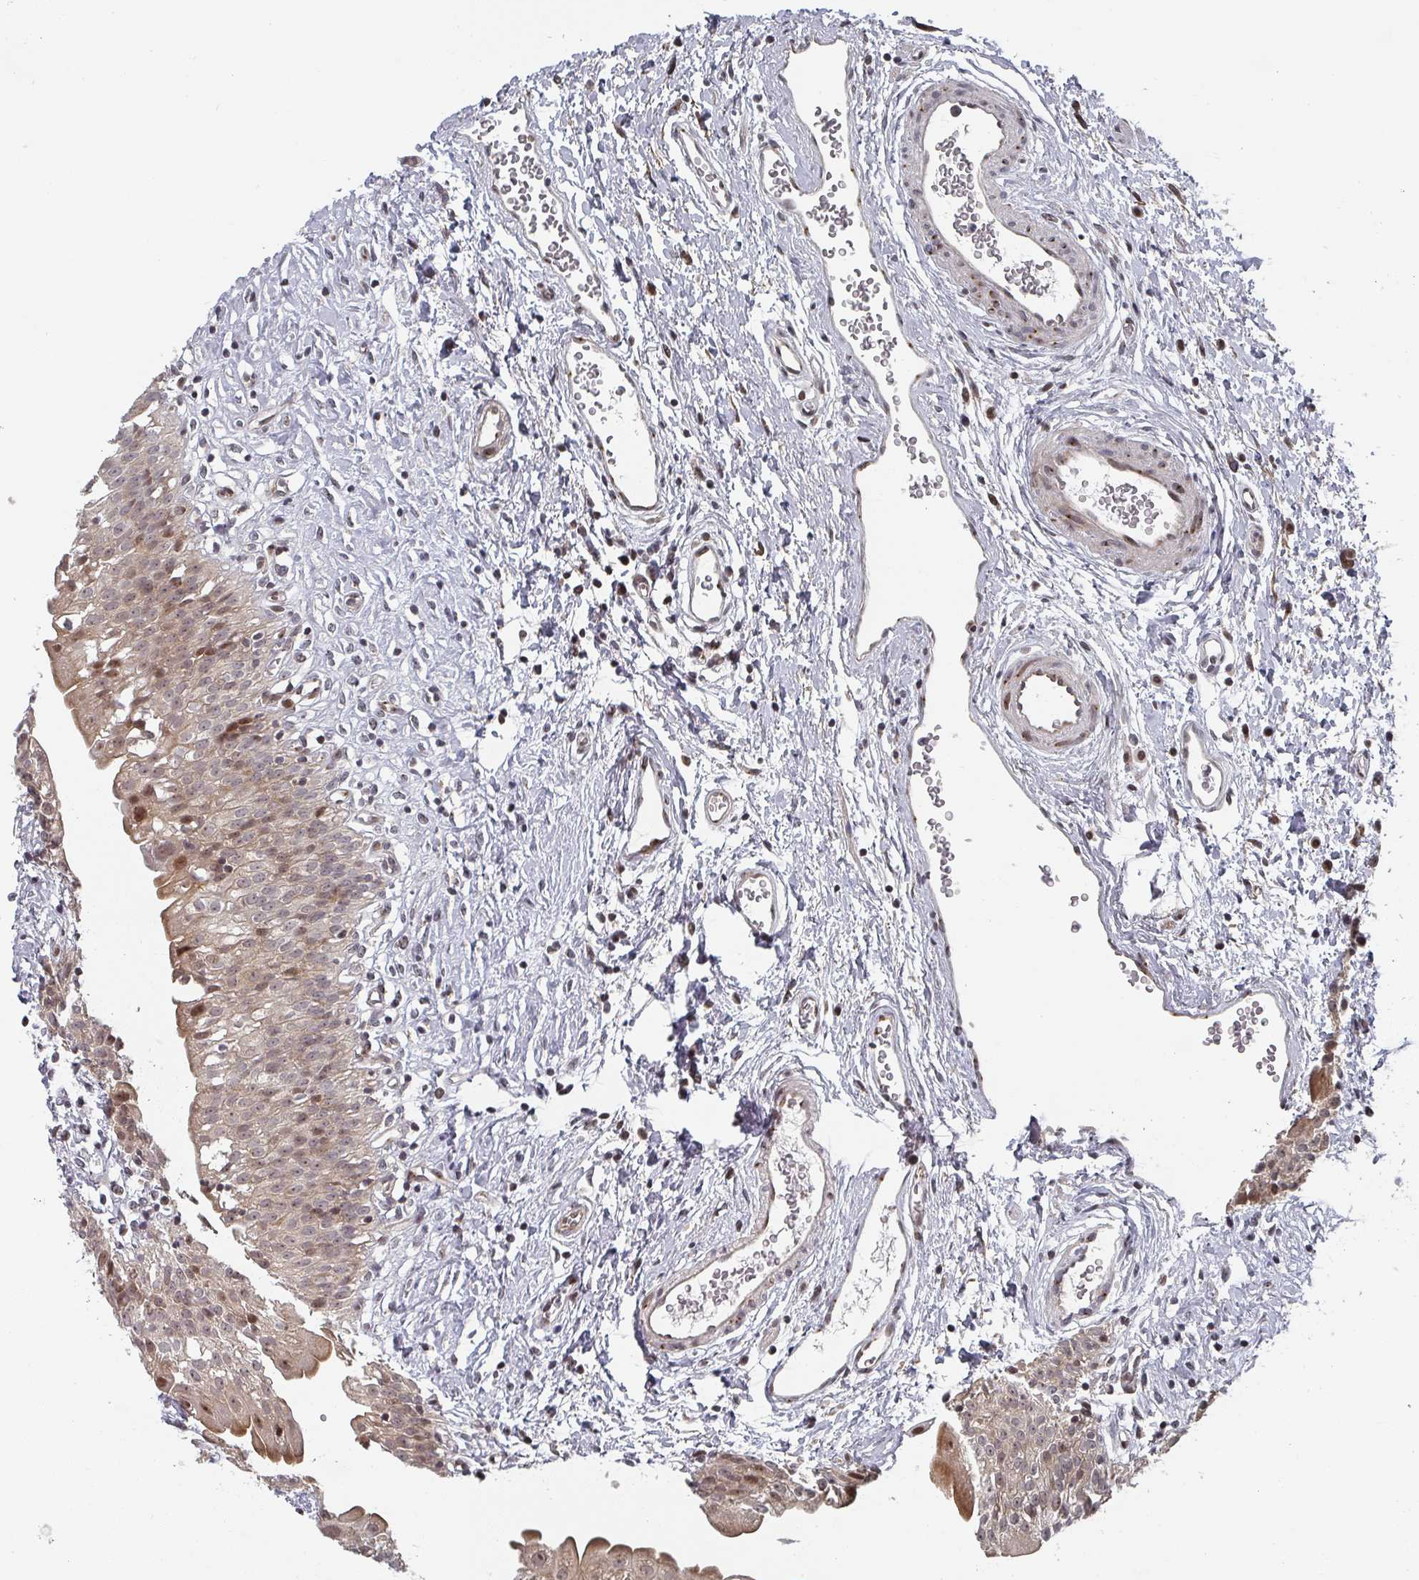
{"staining": {"intensity": "moderate", "quantity": "25%-75%", "location": "cytoplasmic/membranous,nuclear"}, "tissue": "urinary bladder", "cell_type": "Urothelial cells", "image_type": "normal", "snomed": [{"axis": "morphology", "description": "Normal tissue, NOS"}, {"axis": "topography", "description": "Urinary bladder"}], "caption": "This histopathology image demonstrates IHC staining of unremarkable urinary bladder, with medium moderate cytoplasmic/membranous,nuclear positivity in about 25%-75% of urothelial cells.", "gene": "KIF1C", "patient": {"sex": "male", "age": 51}}